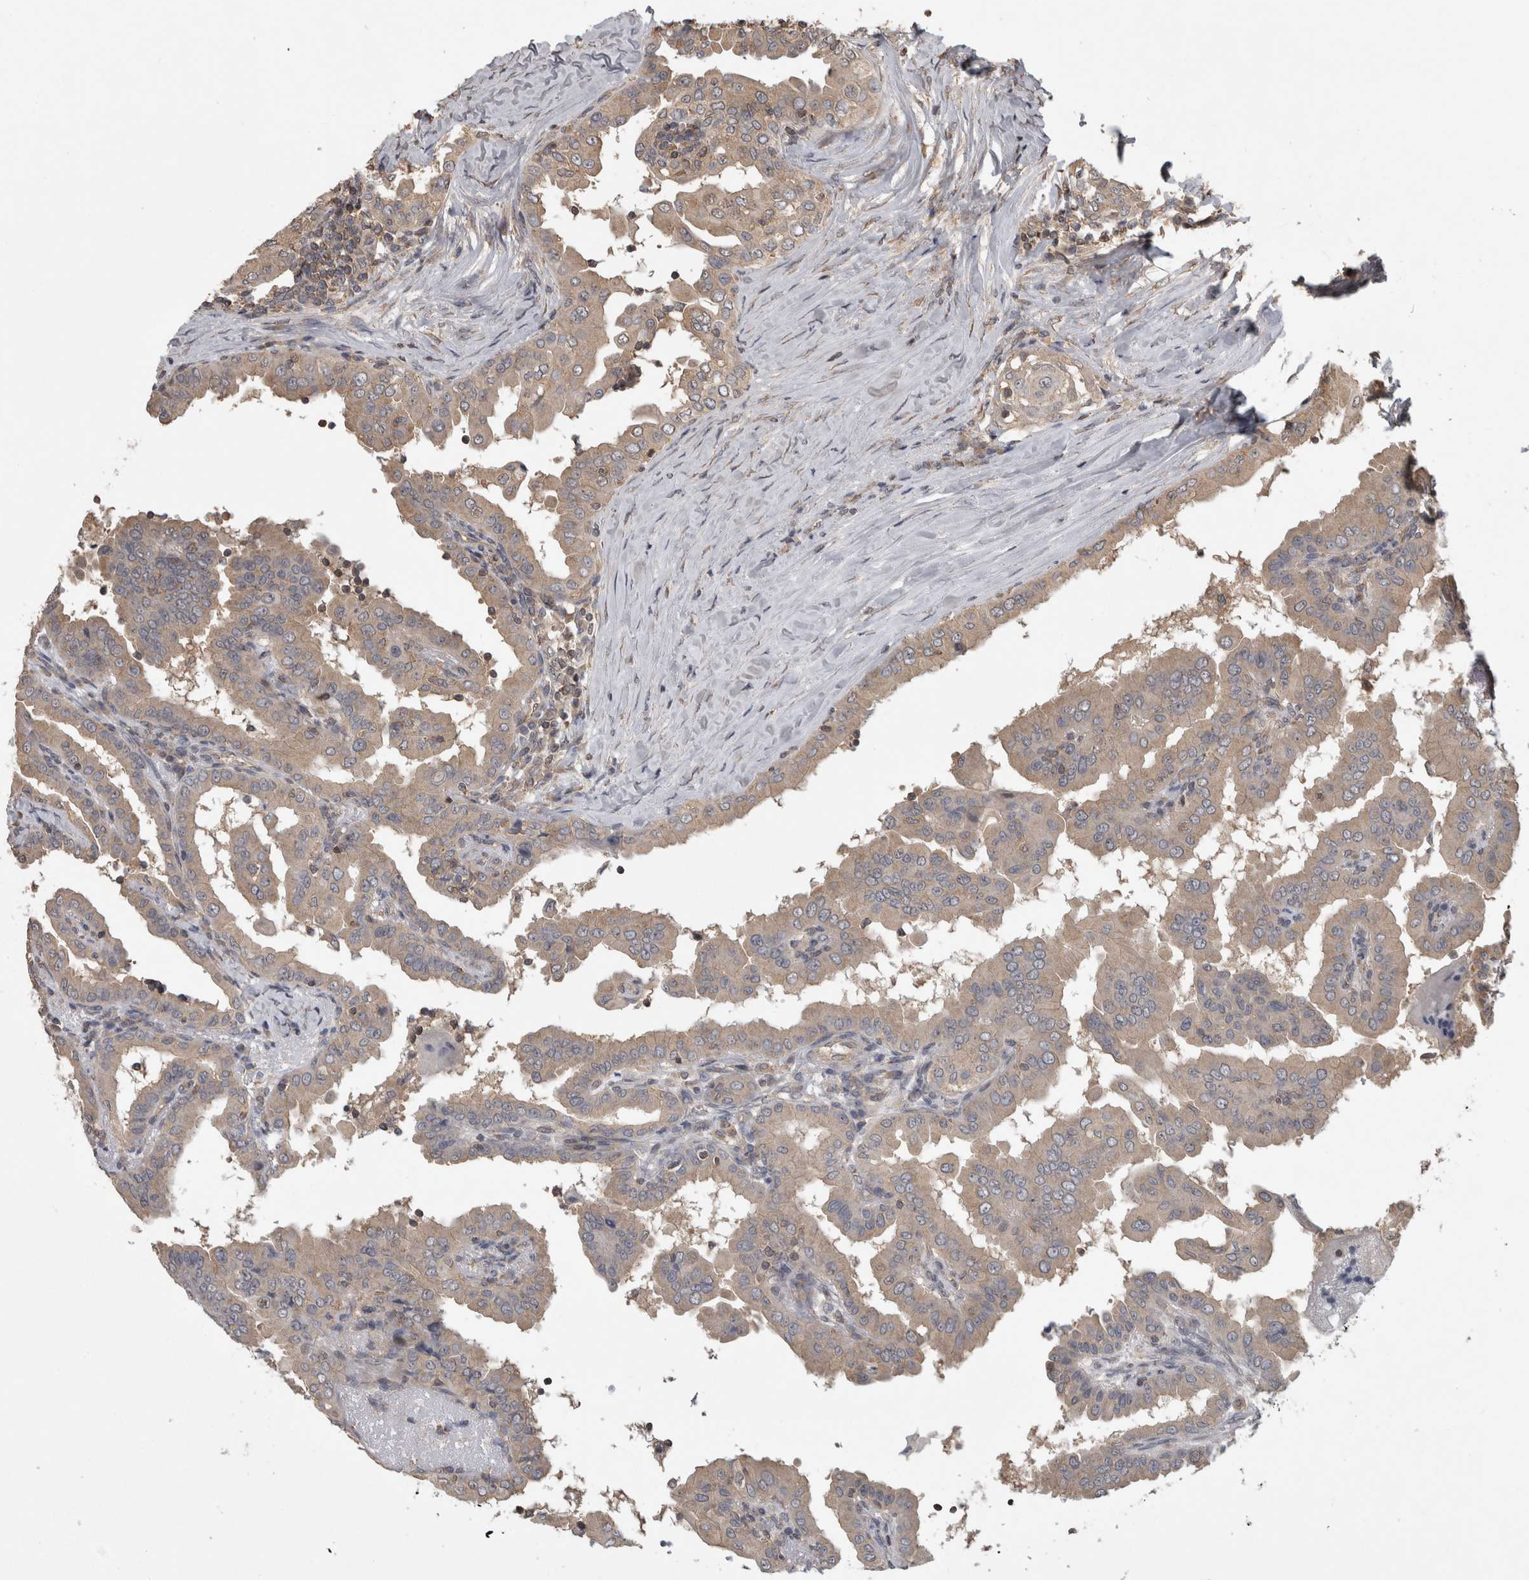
{"staining": {"intensity": "weak", "quantity": ">75%", "location": "cytoplasmic/membranous"}, "tissue": "thyroid cancer", "cell_type": "Tumor cells", "image_type": "cancer", "snomed": [{"axis": "morphology", "description": "Papillary adenocarcinoma, NOS"}, {"axis": "topography", "description": "Thyroid gland"}], "caption": "Protein staining demonstrates weak cytoplasmic/membranous positivity in approximately >75% of tumor cells in thyroid cancer (papillary adenocarcinoma).", "gene": "ATXN2", "patient": {"sex": "male", "age": 33}}